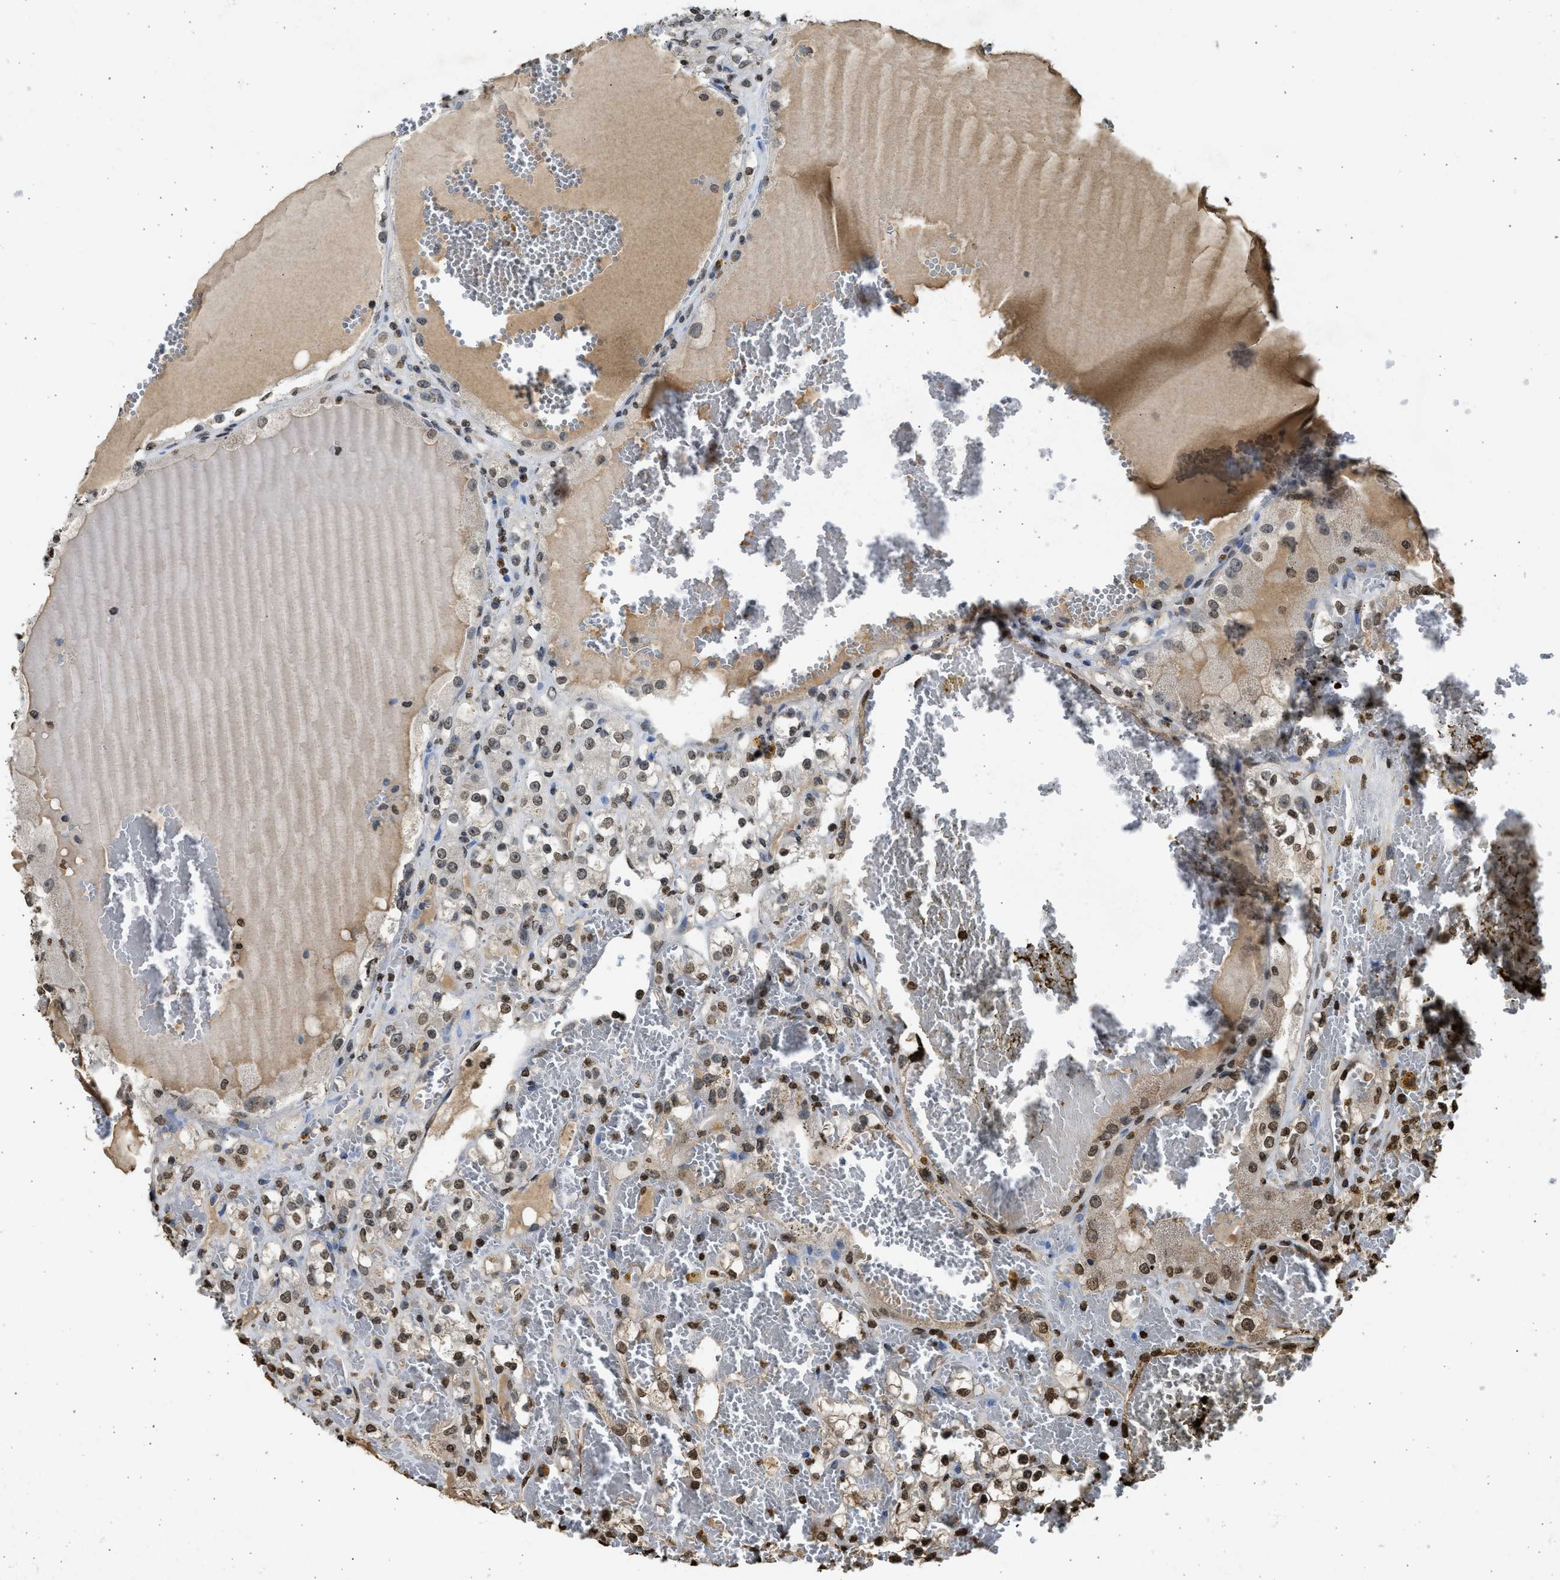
{"staining": {"intensity": "moderate", "quantity": ">75%", "location": "nuclear"}, "tissue": "renal cancer", "cell_type": "Tumor cells", "image_type": "cancer", "snomed": [{"axis": "morphology", "description": "Normal tissue, NOS"}, {"axis": "morphology", "description": "Adenocarcinoma, NOS"}, {"axis": "topography", "description": "Kidney"}], "caption": "Immunohistochemistry (IHC) (DAB) staining of human renal cancer demonstrates moderate nuclear protein expression in approximately >75% of tumor cells.", "gene": "RRAGC", "patient": {"sex": "male", "age": 61}}